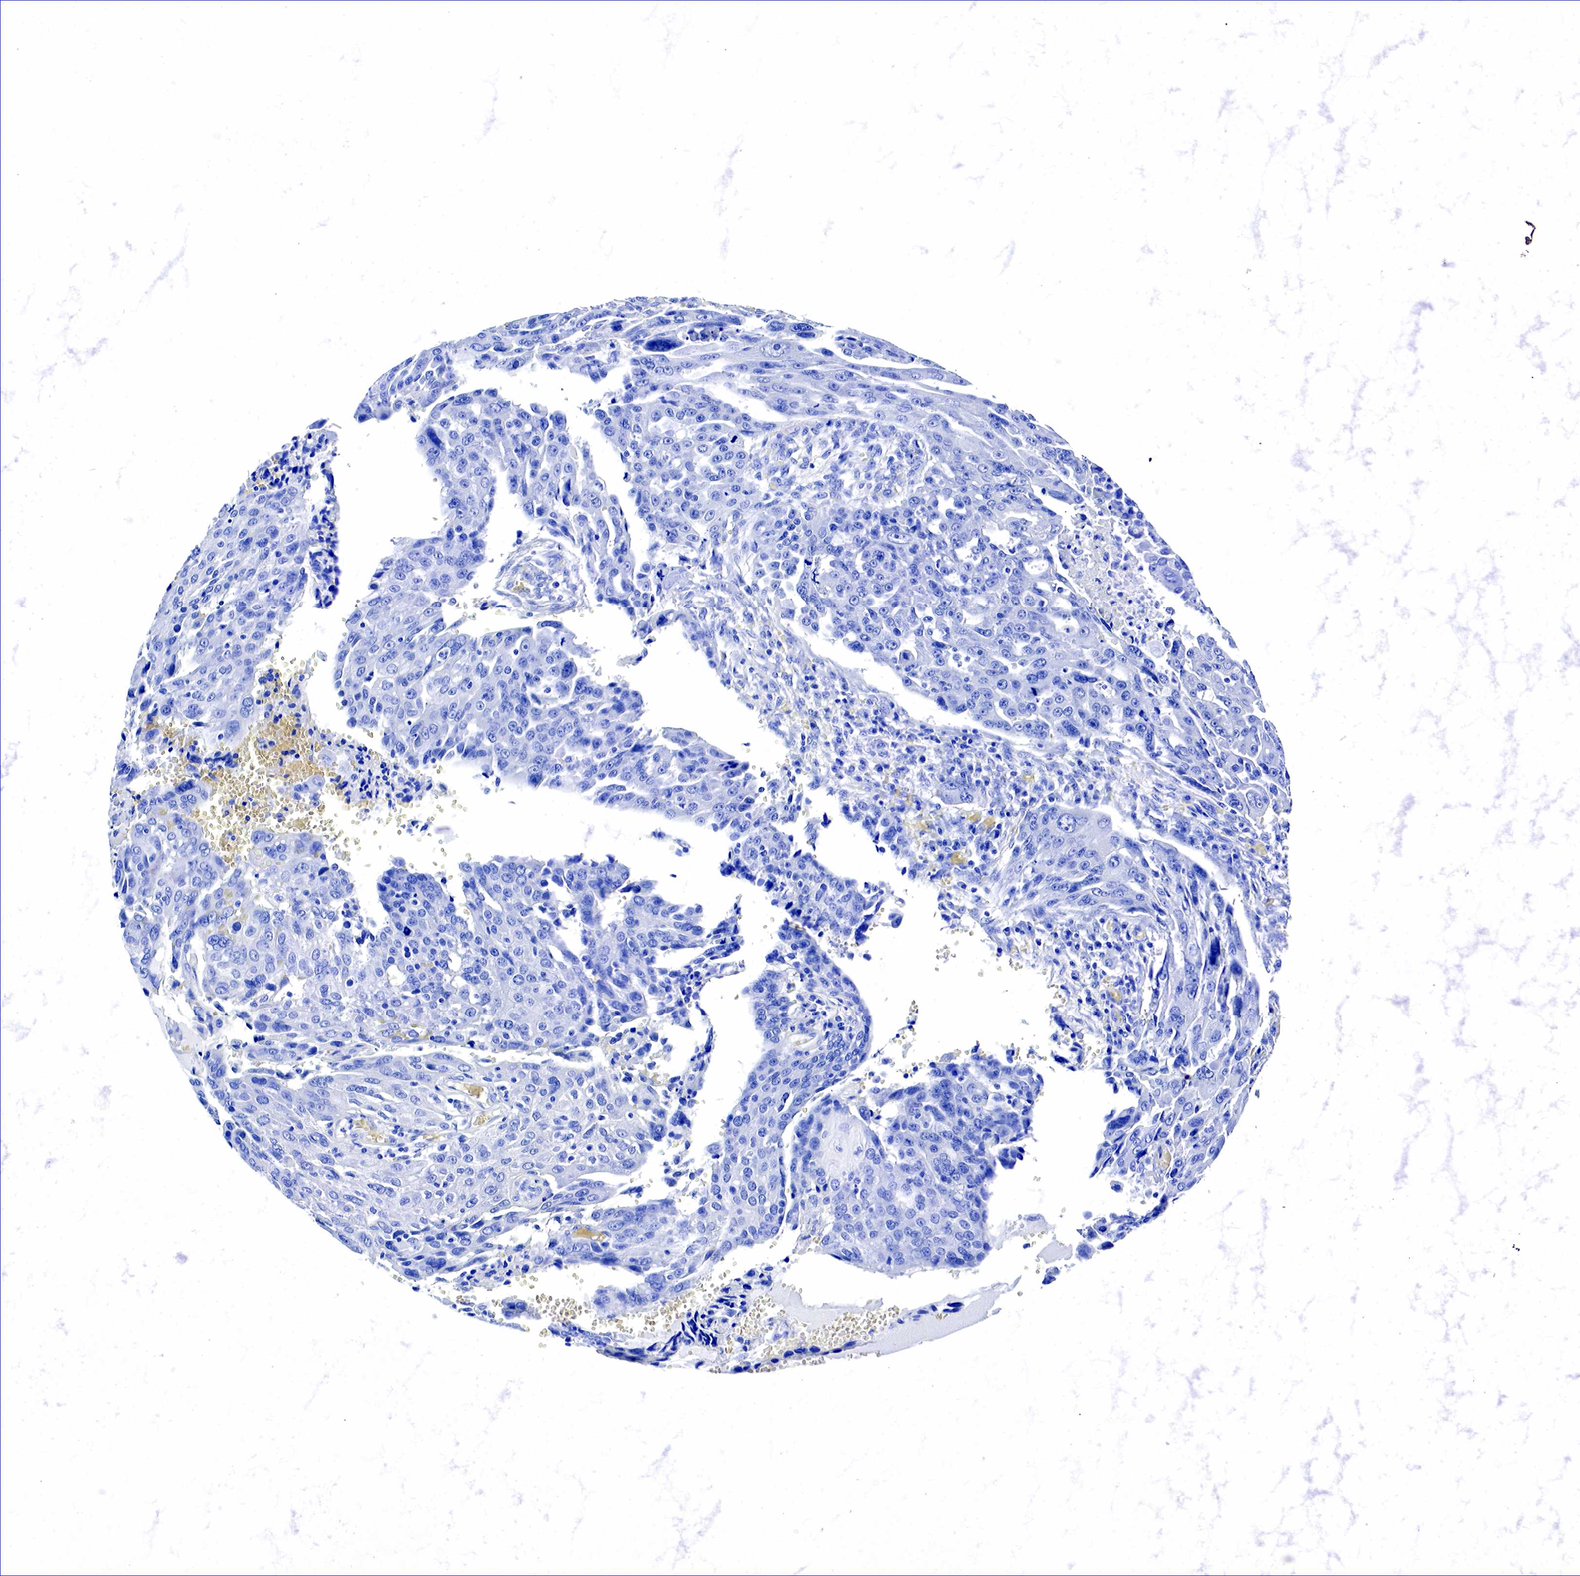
{"staining": {"intensity": "negative", "quantity": "none", "location": "none"}, "tissue": "ovarian cancer", "cell_type": "Tumor cells", "image_type": "cancer", "snomed": [{"axis": "morphology", "description": "Carcinoma, endometroid"}, {"axis": "topography", "description": "Ovary"}], "caption": "This histopathology image is of ovarian endometroid carcinoma stained with IHC to label a protein in brown with the nuclei are counter-stained blue. There is no positivity in tumor cells.", "gene": "GAST", "patient": {"sex": "female", "age": 75}}